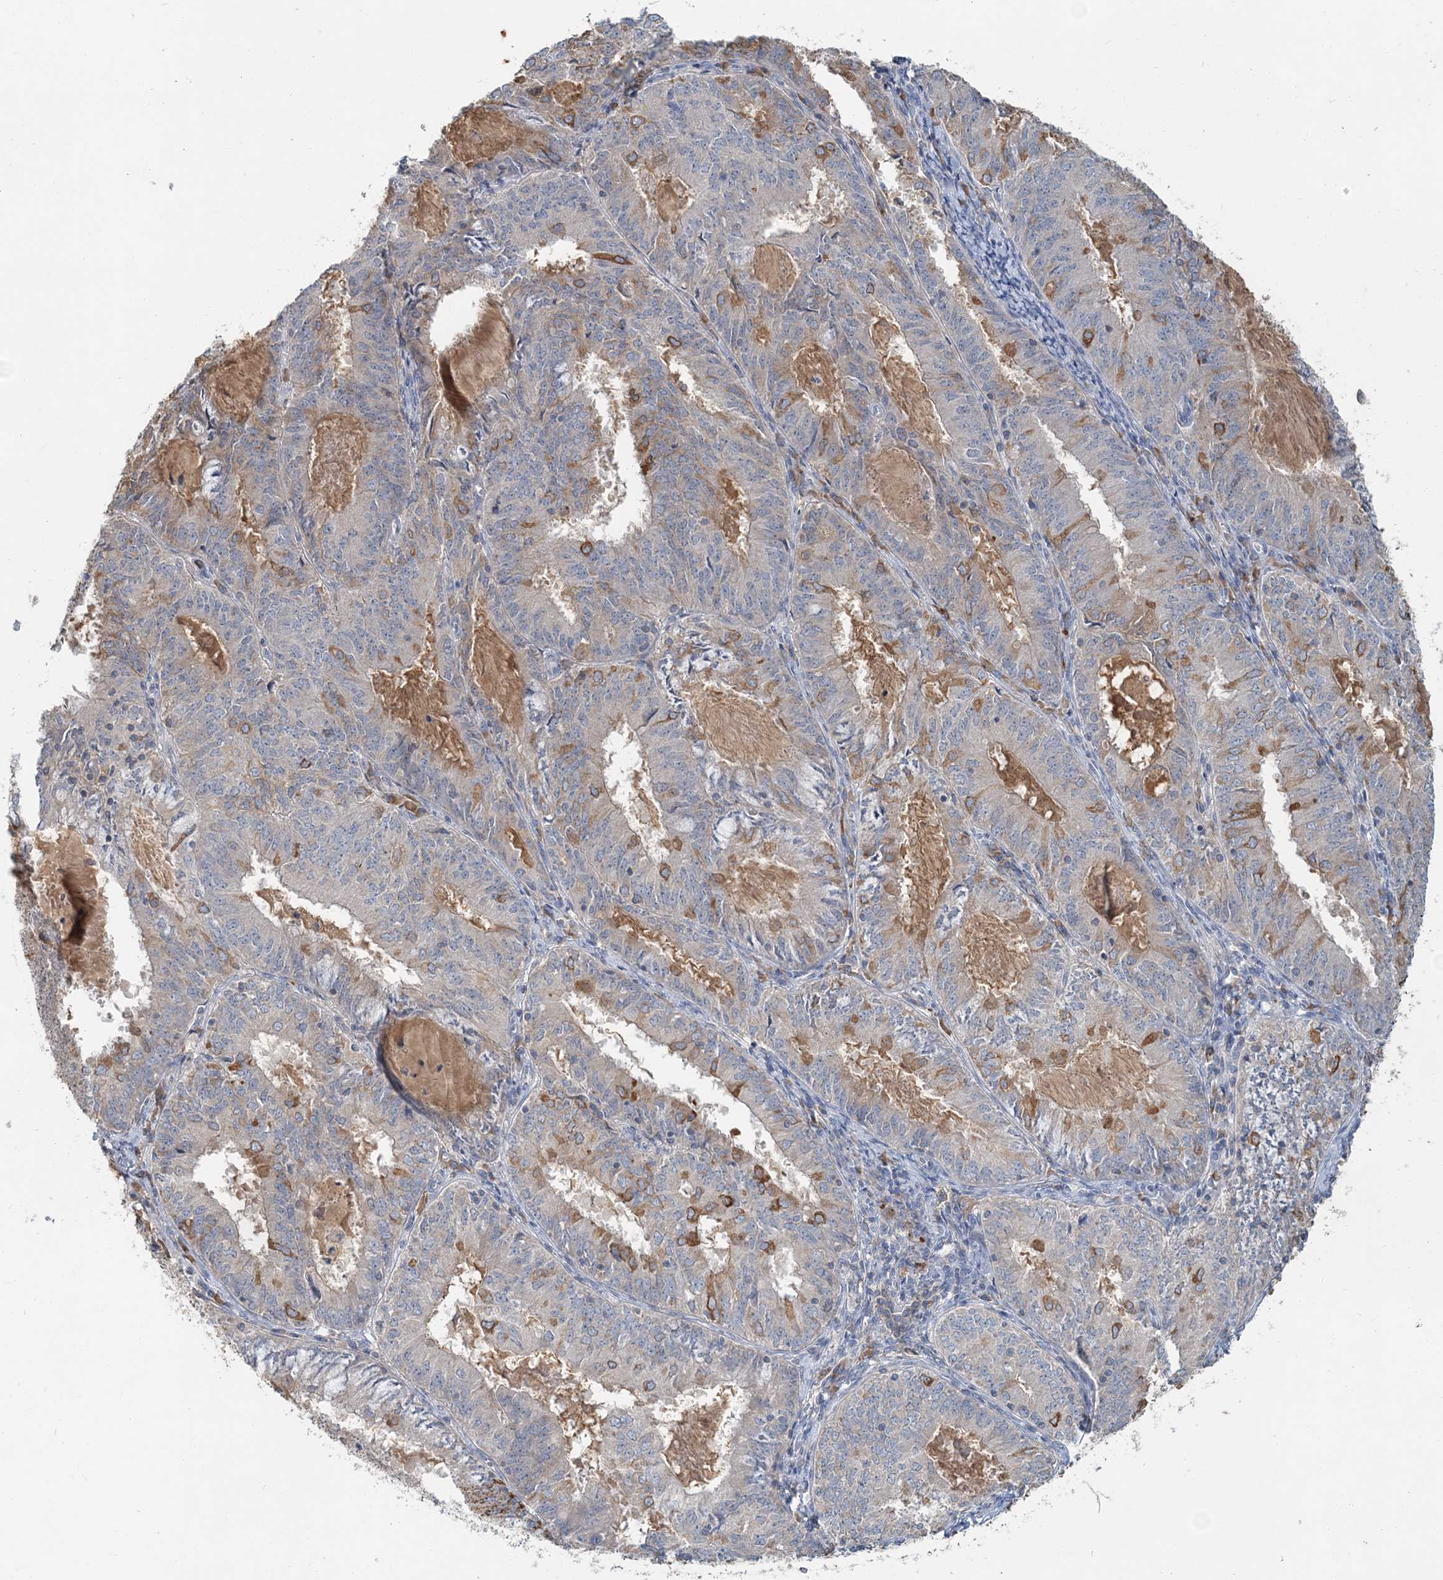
{"staining": {"intensity": "moderate", "quantity": "<25%", "location": "cytoplasmic/membranous"}, "tissue": "endometrial cancer", "cell_type": "Tumor cells", "image_type": "cancer", "snomed": [{"axis": "morphology", "description": "Adenocarcinoma, NOS"}, {"axis": "topography", "description": "Endometrium"}], "caption": "This micrograph demonstrates immunohistochemistry (IHC) staining of endometrial cancer, with low moderate cytoplasmic/membranous staining in about <25% of tumor cells.", "gene": "RNF25", "patient": {"sex": "female", "age": 57}}